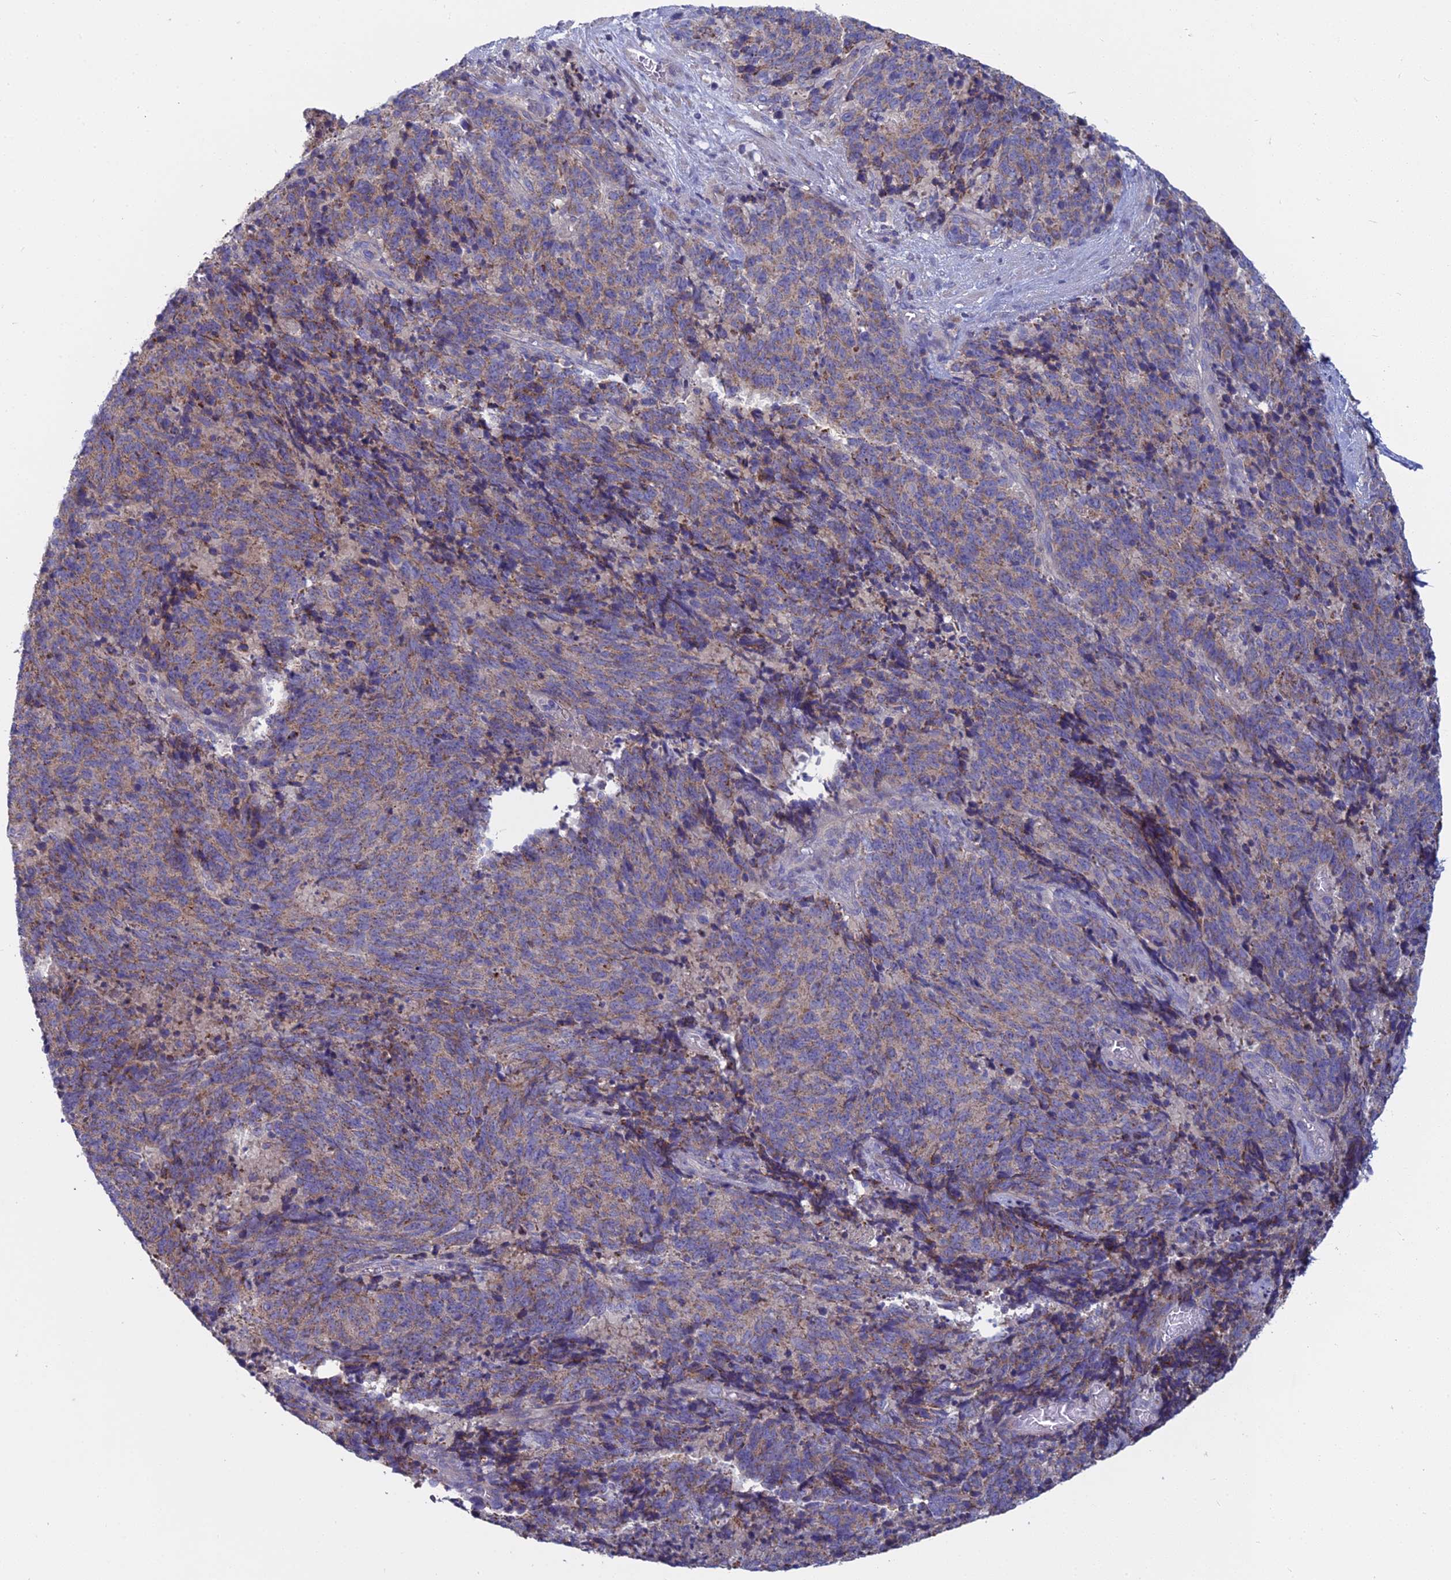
{"staining": {"intensity": "moderate", "quantity": "25%-75%", "location": "cytoplasmic/membranous"}, "tissue": "cervical cancer", "cell_type": "Tumor cells", "image_type": "cancer", "snomed": [{"axis": "morphology", "description": "Squamous cell carcinoma, NOS"}, {"axis": "topography", "description": "Cervix"}], "caption": "Protein expression by immunohistochemistry reveals moderate cytoplasmic/membranous positivity in approximately 25%-75% of tumor cells in cervical cancer (squamous cell carcinoma).", "gene": "COX20", "patient": {"sex": "female", "age": 29}}